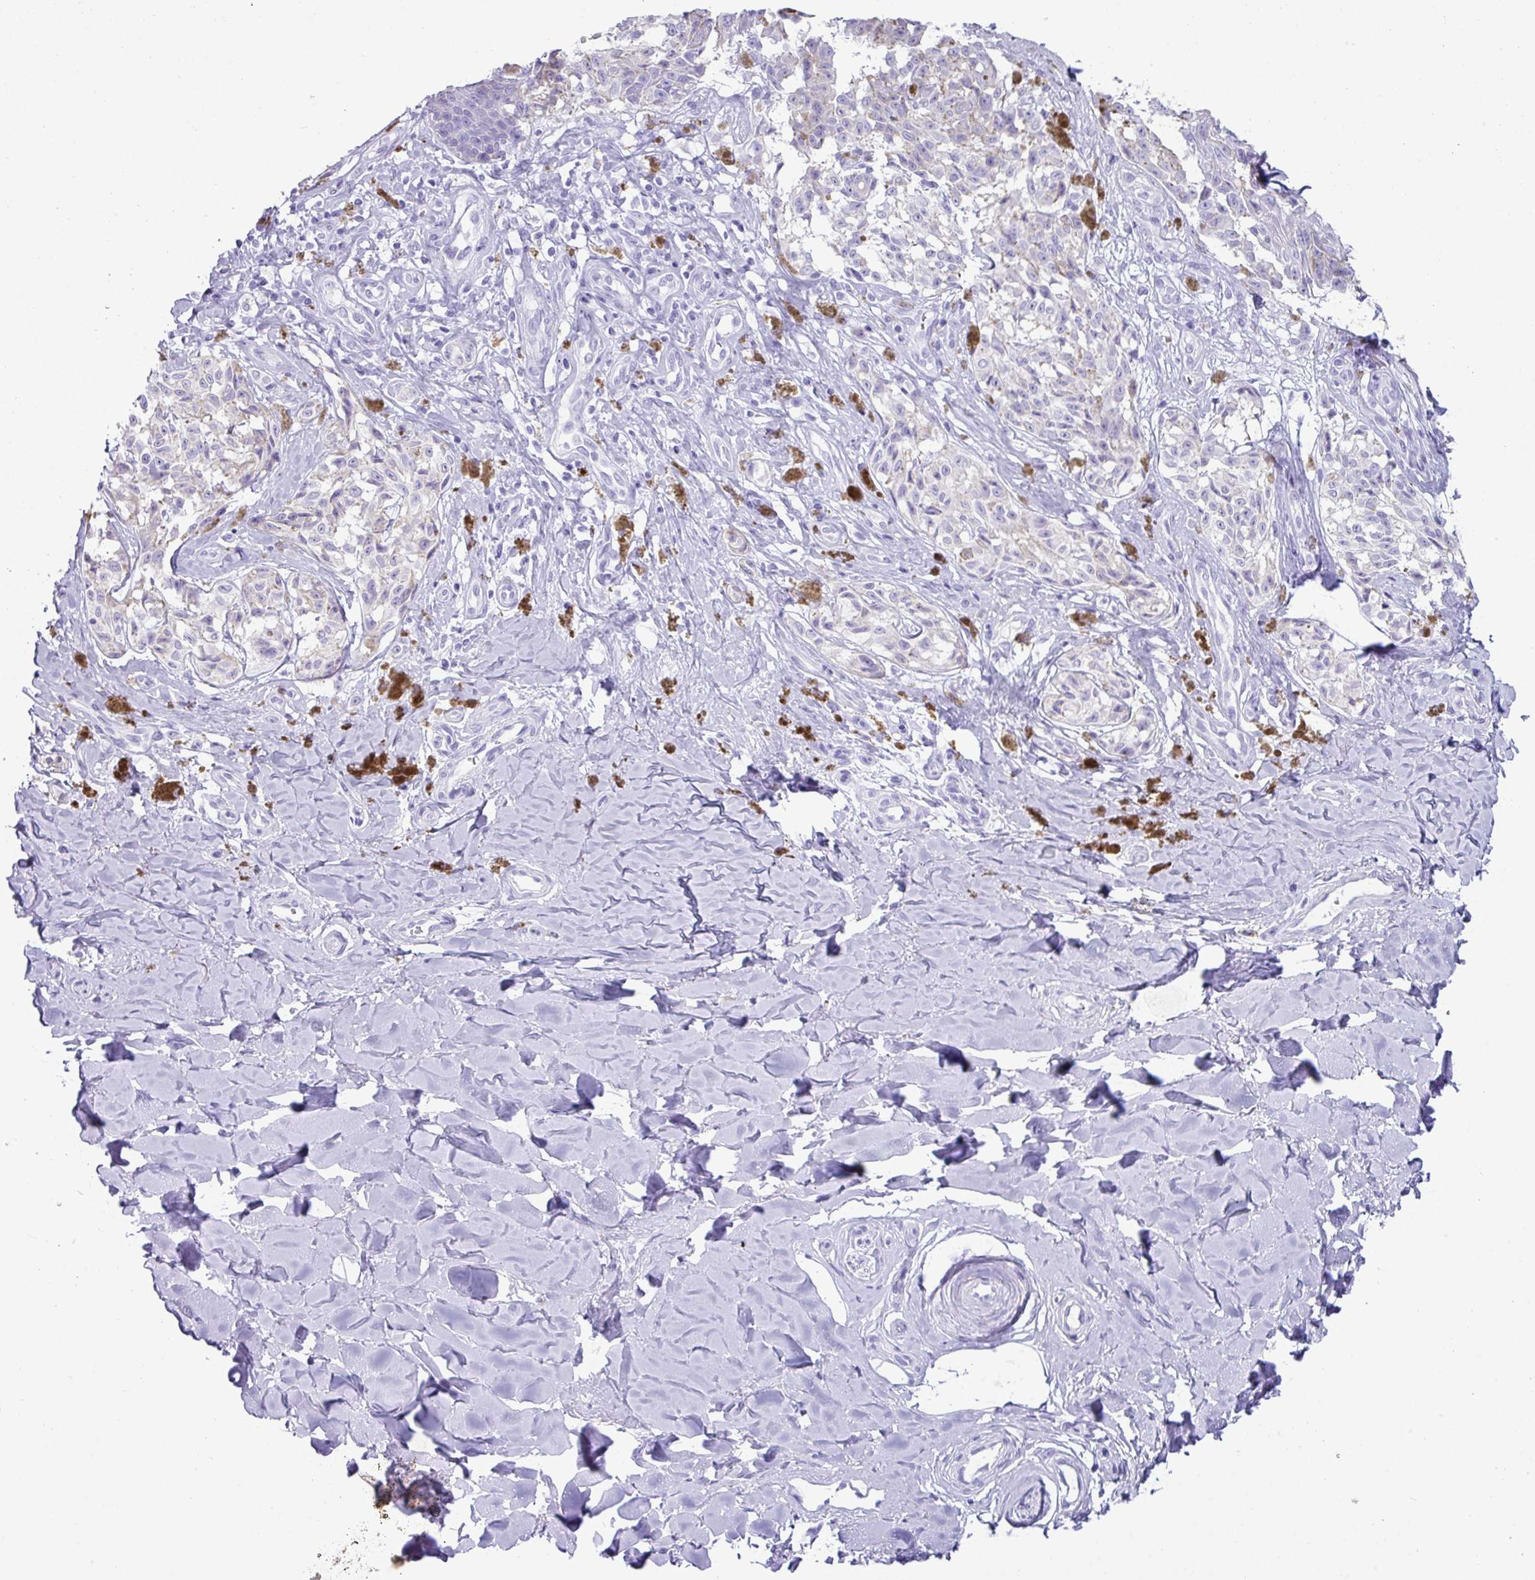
{"staining": {"intensity": "negative", "quantity": "none", "location": "none"}, "tissue": "melanoma", "cell_type": "Tumor cells", "image_type": "cancer", "snomed": [{"axis": "morphology", "description": "Malignant melanoma, NOS"}, {"axis": "topography", "description": "Skin"}], "caption": "DAB (3,3'-diaminobenzidine) immunohistochemical staining of human melanoma reveals no significant positivity in tumor cells.", "gene": "NCCRP1", "patient": {"sex": "female", "age": 65}}